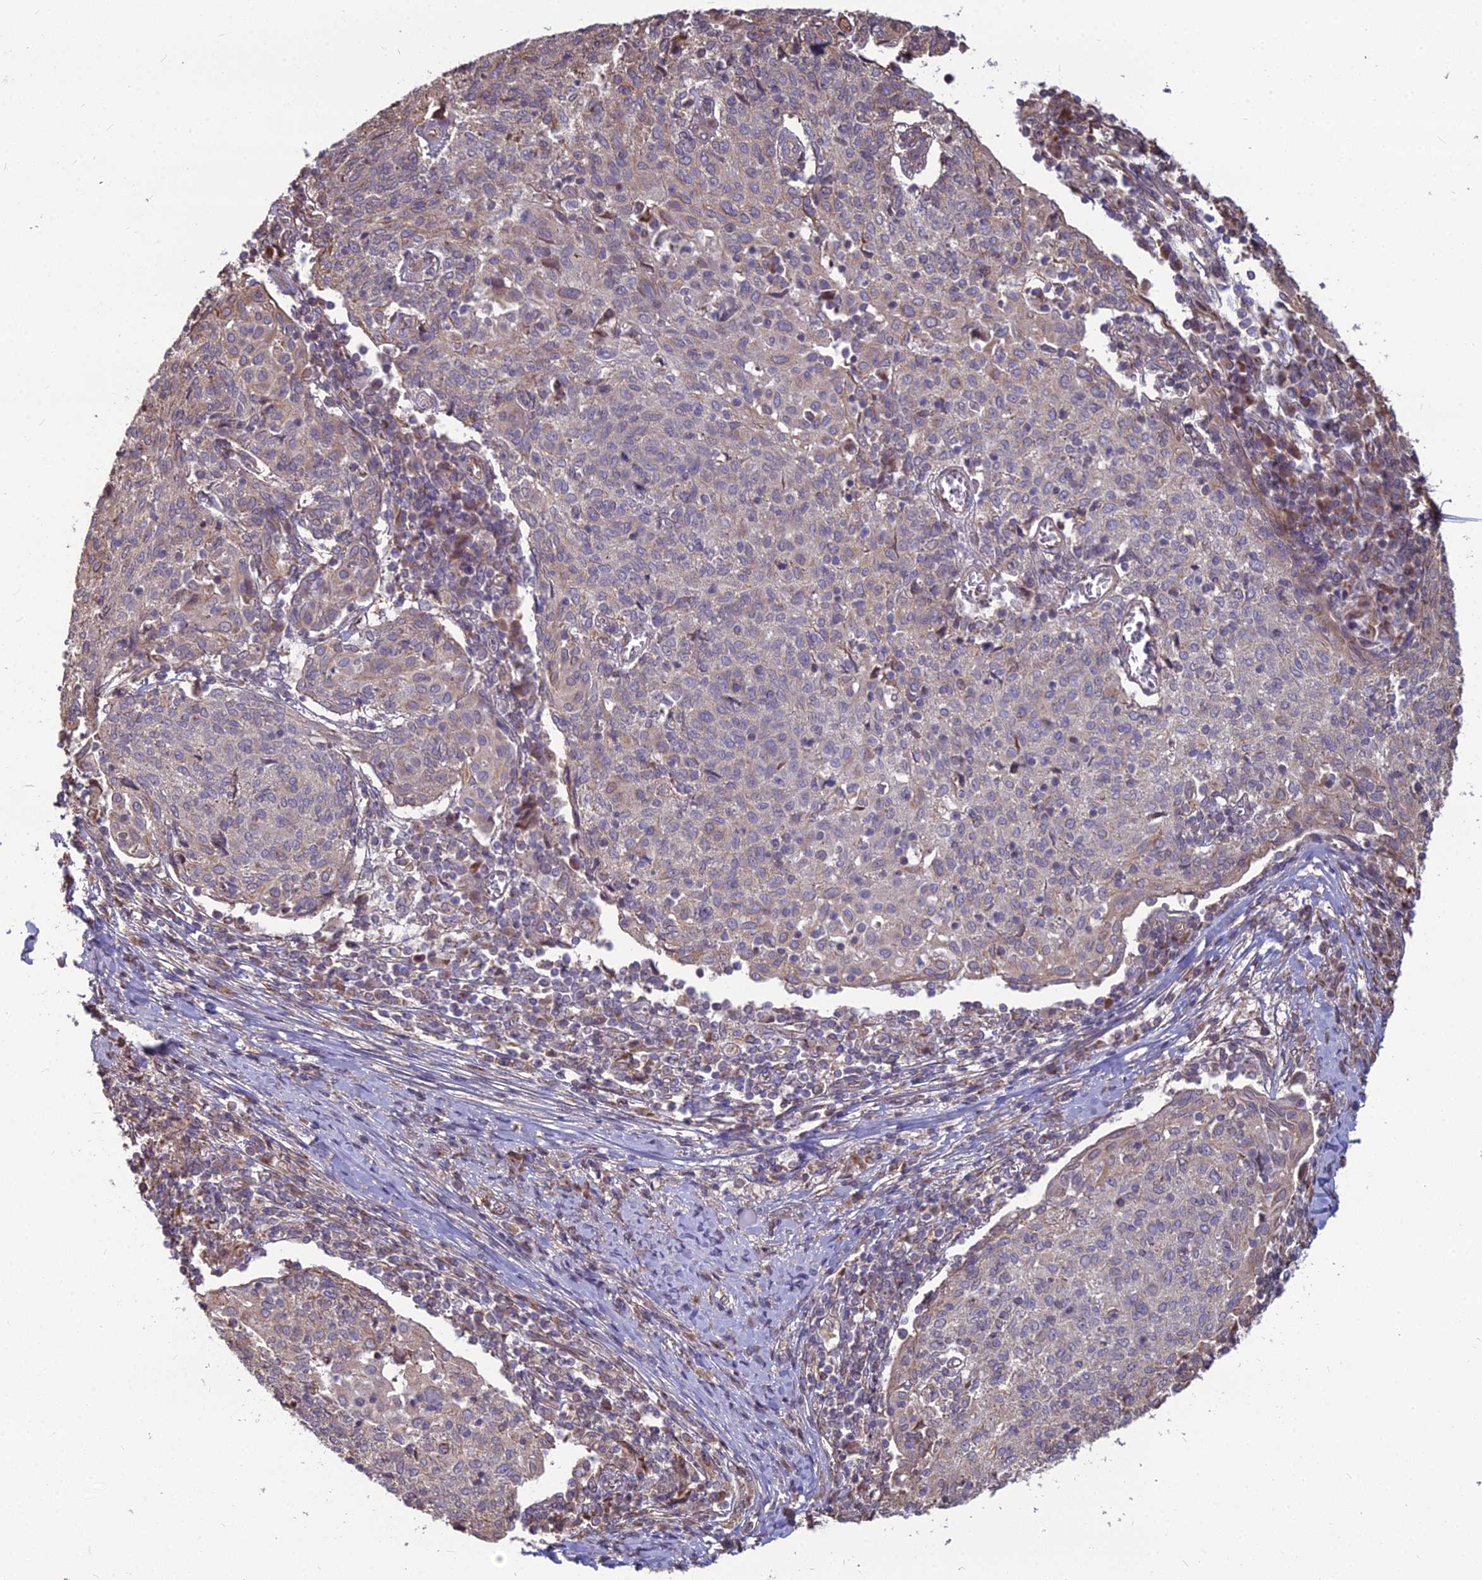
{"staining": {"intensity": "weak", "quantity": "<25%", "location": "cytoplasmic/membranous"}, "tissue": "cervical cancer", "cell_type": "Tumor cells", "image_type": "cancer", "snomed": [{"axis": "morphology", "description": "Squamous cell carcinoma, NOS"}, {"axis": "topography", "description": "Cervix"}], "caption": "A high-resolution histopathology image shows immunohistochemistry (IHC) staining of squamous cell carcinoma (cervical), which exhibits no significant positivity in tumor cells.", "gene": "LSM6", "patient": {"sex": "female", "age": 52}}